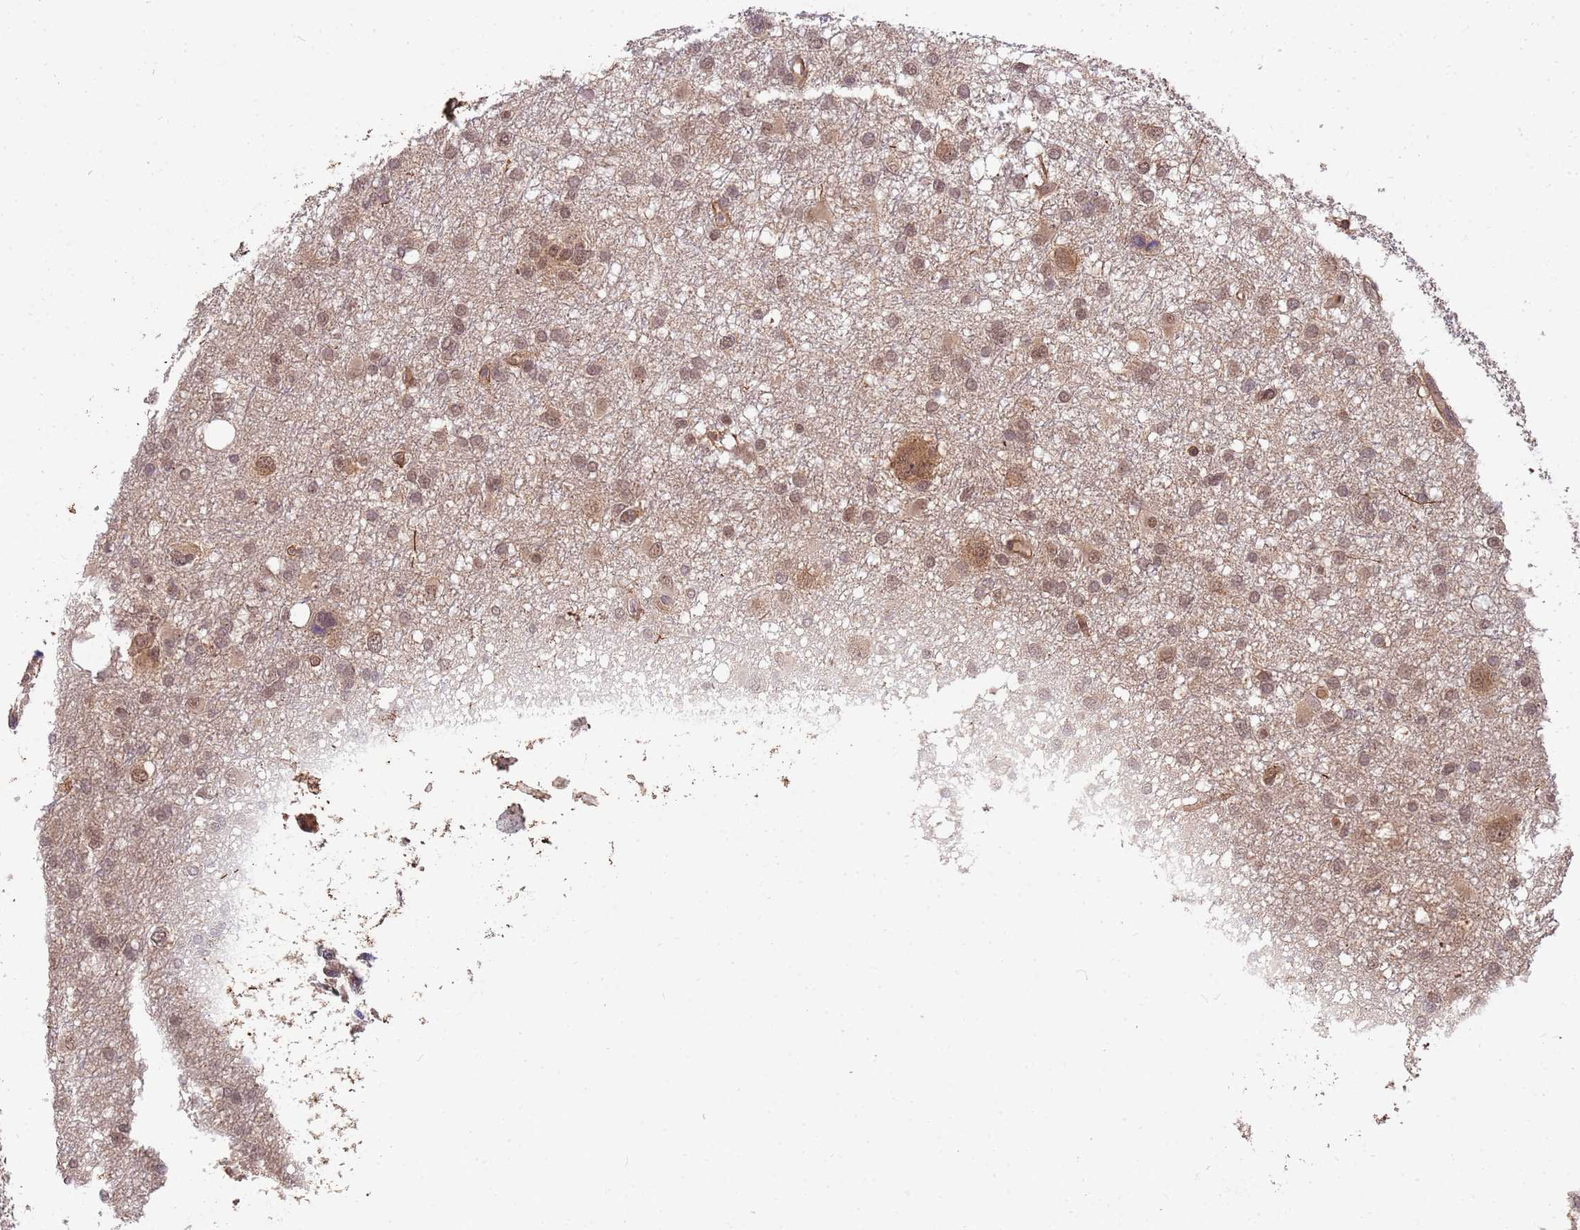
{"staining": {"intensity": "moderate", "quantity": ">75%", "location": "nuclear"}, "tissue": "glioma", "cell_type": "Tumor cells", "image_type": "cancer", "snomed": [{"axis": "morphology", "description": "Glioma, malignant, High grade"}, {"axis": "topography", "description": "Brain"}], "caption": "Protein expression analysis of glioma reveals moderate nuclear staining in about >75% of tumor cells. The protein is stained brown, and the nuclei are stained in blue (DAB IHC with brightfield microscopy, high magnification).", "gene": "ZNF619", "patient": {"sex": "male", "age": 61}}